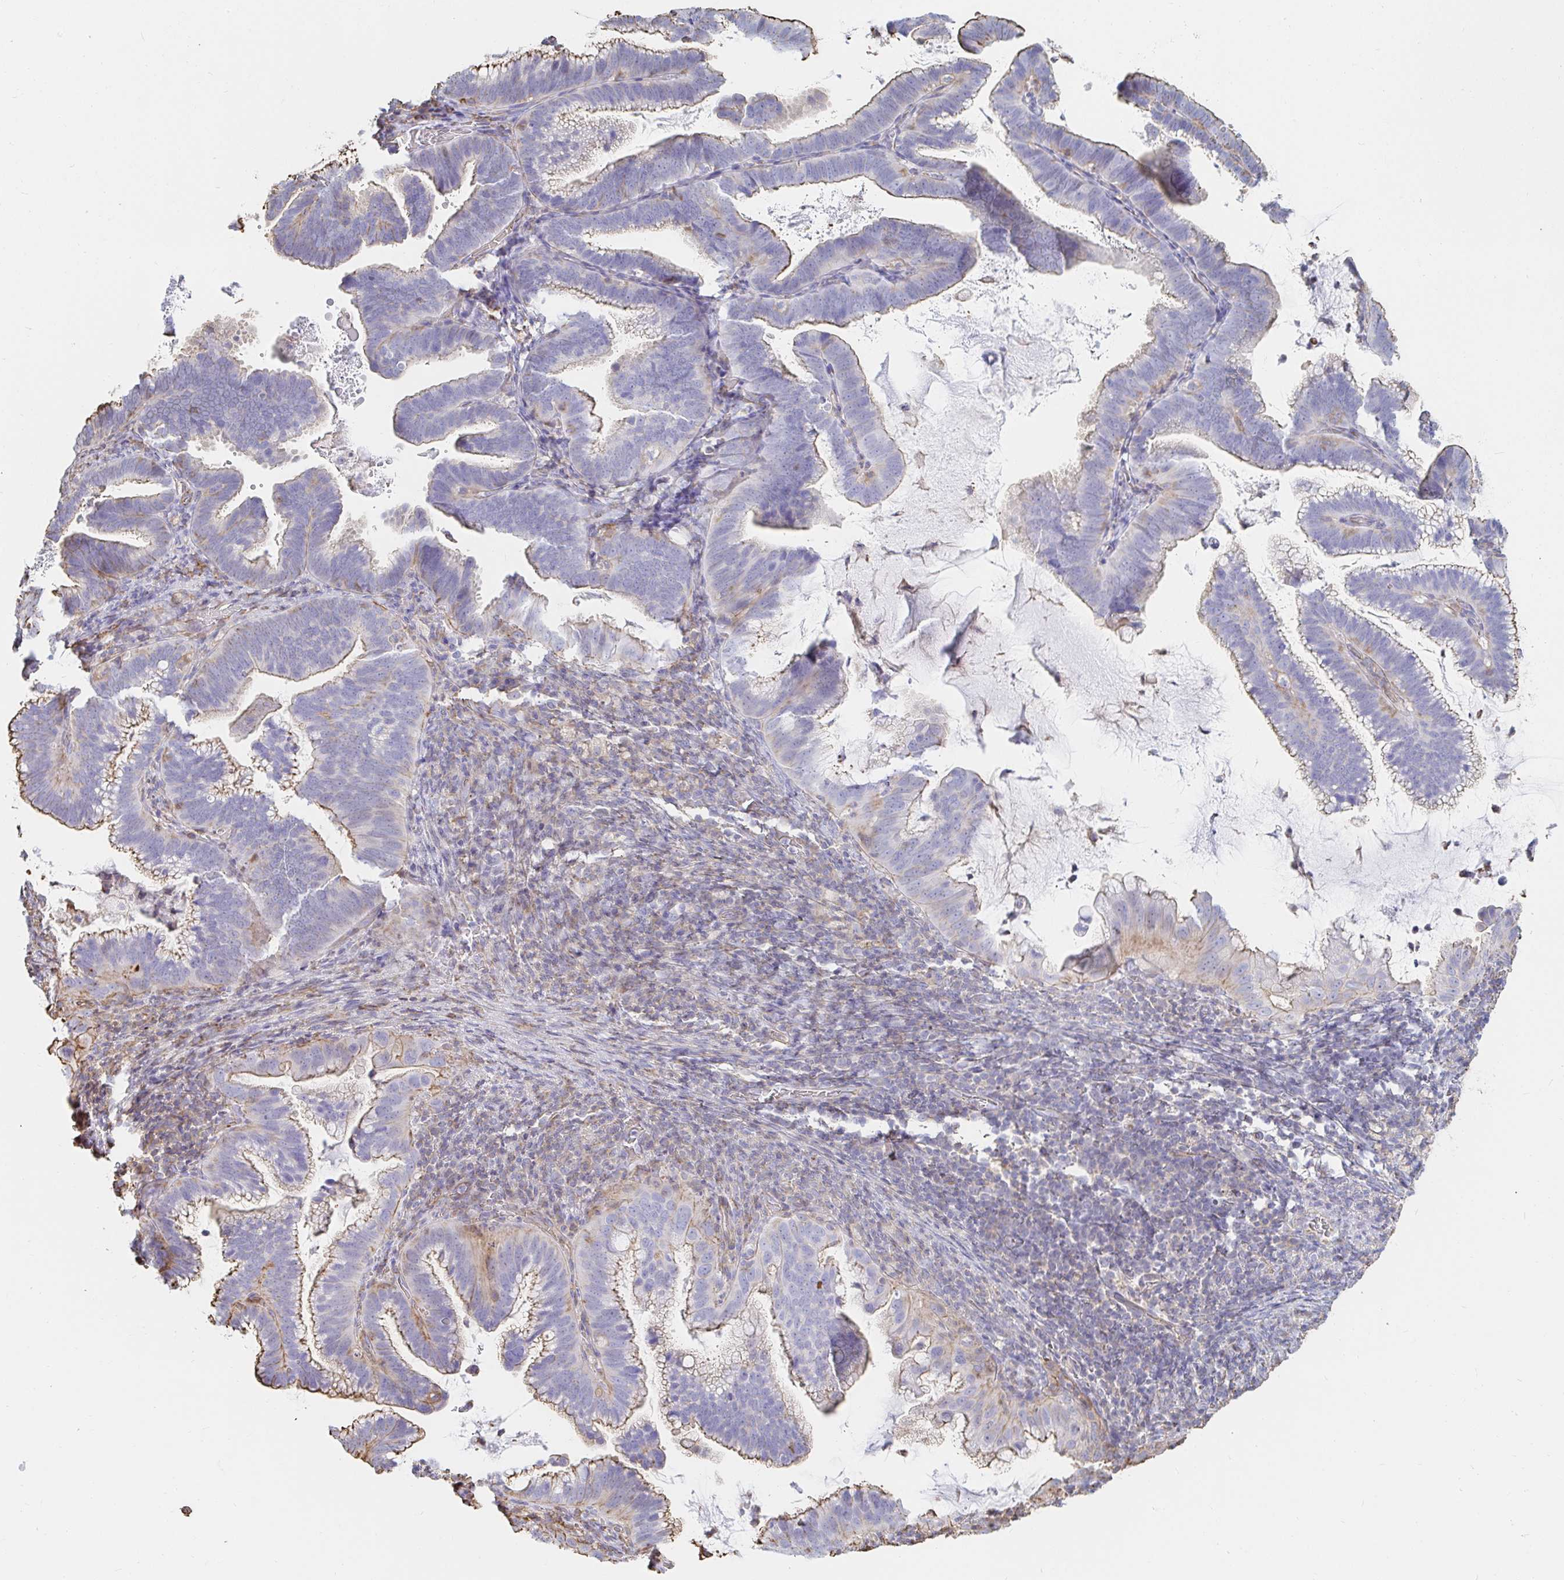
{"staining": {"intensity": "moderate", "quantity": "25%-75%", "location": "cytoplasmic/membranous"}, "tissue": "cervical cancer", "cell_type": "Tumor cells", "image_type": "cancer", "snomed": [{"axis": "morphology", "description": "Adenocarcinoma, NOS"}, {"axis": "topography", "description": "Cervix"}], "caption": "Protein analysis of cervical cancer (adenocarcinoma) tissue shows moderate cytoplasmic/membranous positivity in approximately 25%-75% of tumor cells. (Stains: DAB (3,3'-diaminobenzidine) in brown, nuclei in blue, Microscopy: brightfield microscopy at high magnification).", "gene": "PTPN14", "patient": {"sex": "female", "age": 61}}